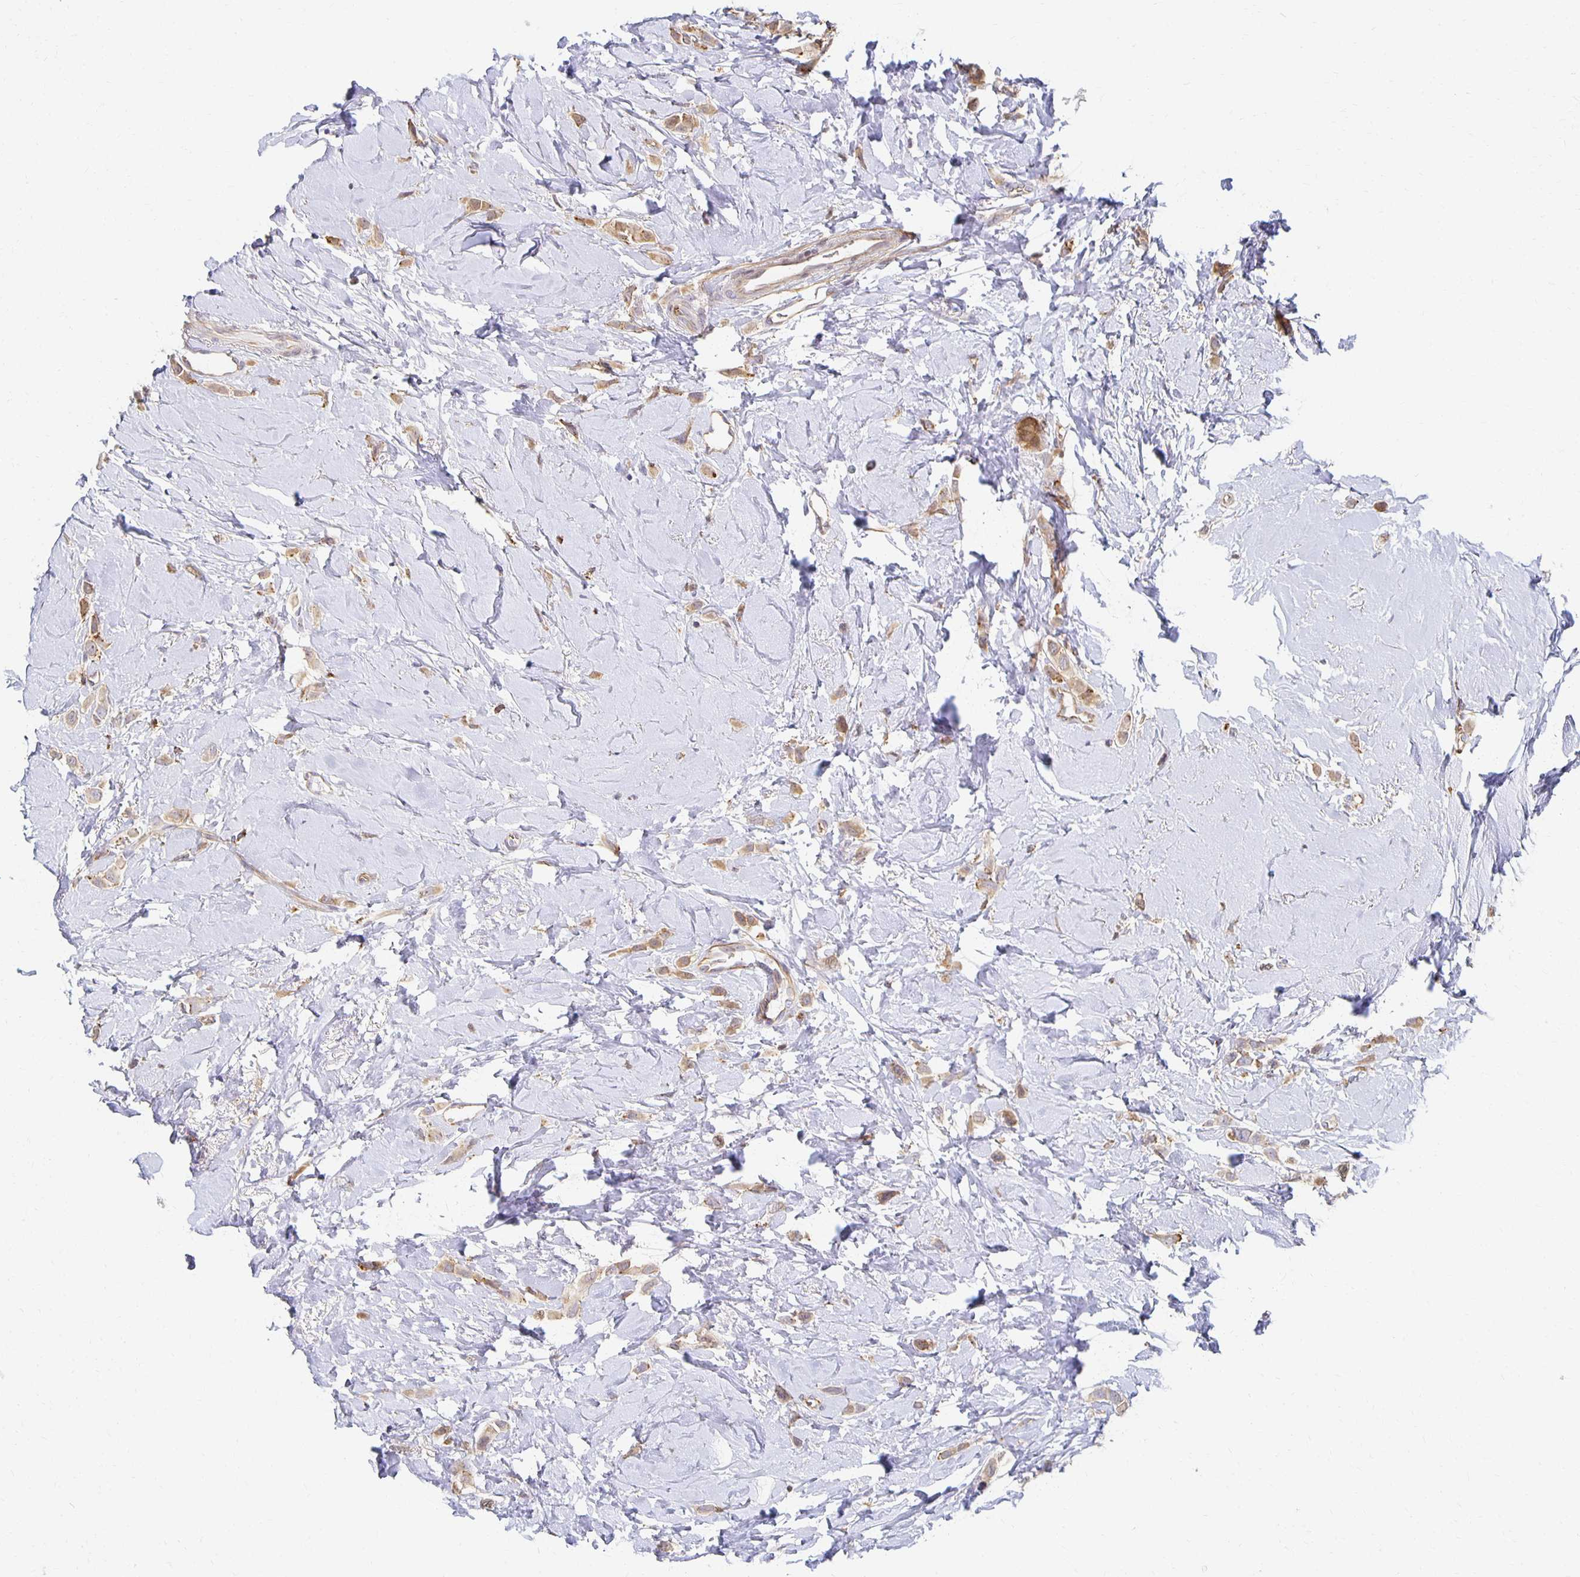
{"staining": {"intensity": "moderate", "quantity": ">75%", "location": "cytoplasmic/membranous"}, "tissue": "breast cancer", "cell_type": "Tumor cells", "image_type": "cancer", "snomed": [{"axis": "morphology", "description": "Lobular carcinoma"}, {"axis": "topography", "description": "Breast"}], "caption": "Lobular carcinoma (breast) tissue displays moderate cytoplasmic/membranous staining in approximately >75% of tumor cells, visualized by immunohistochemistry. (IHC, brightfield microscopy, high magnification).", "gene": "SORL1", "patient": {"sex": "female", "age": 66}}